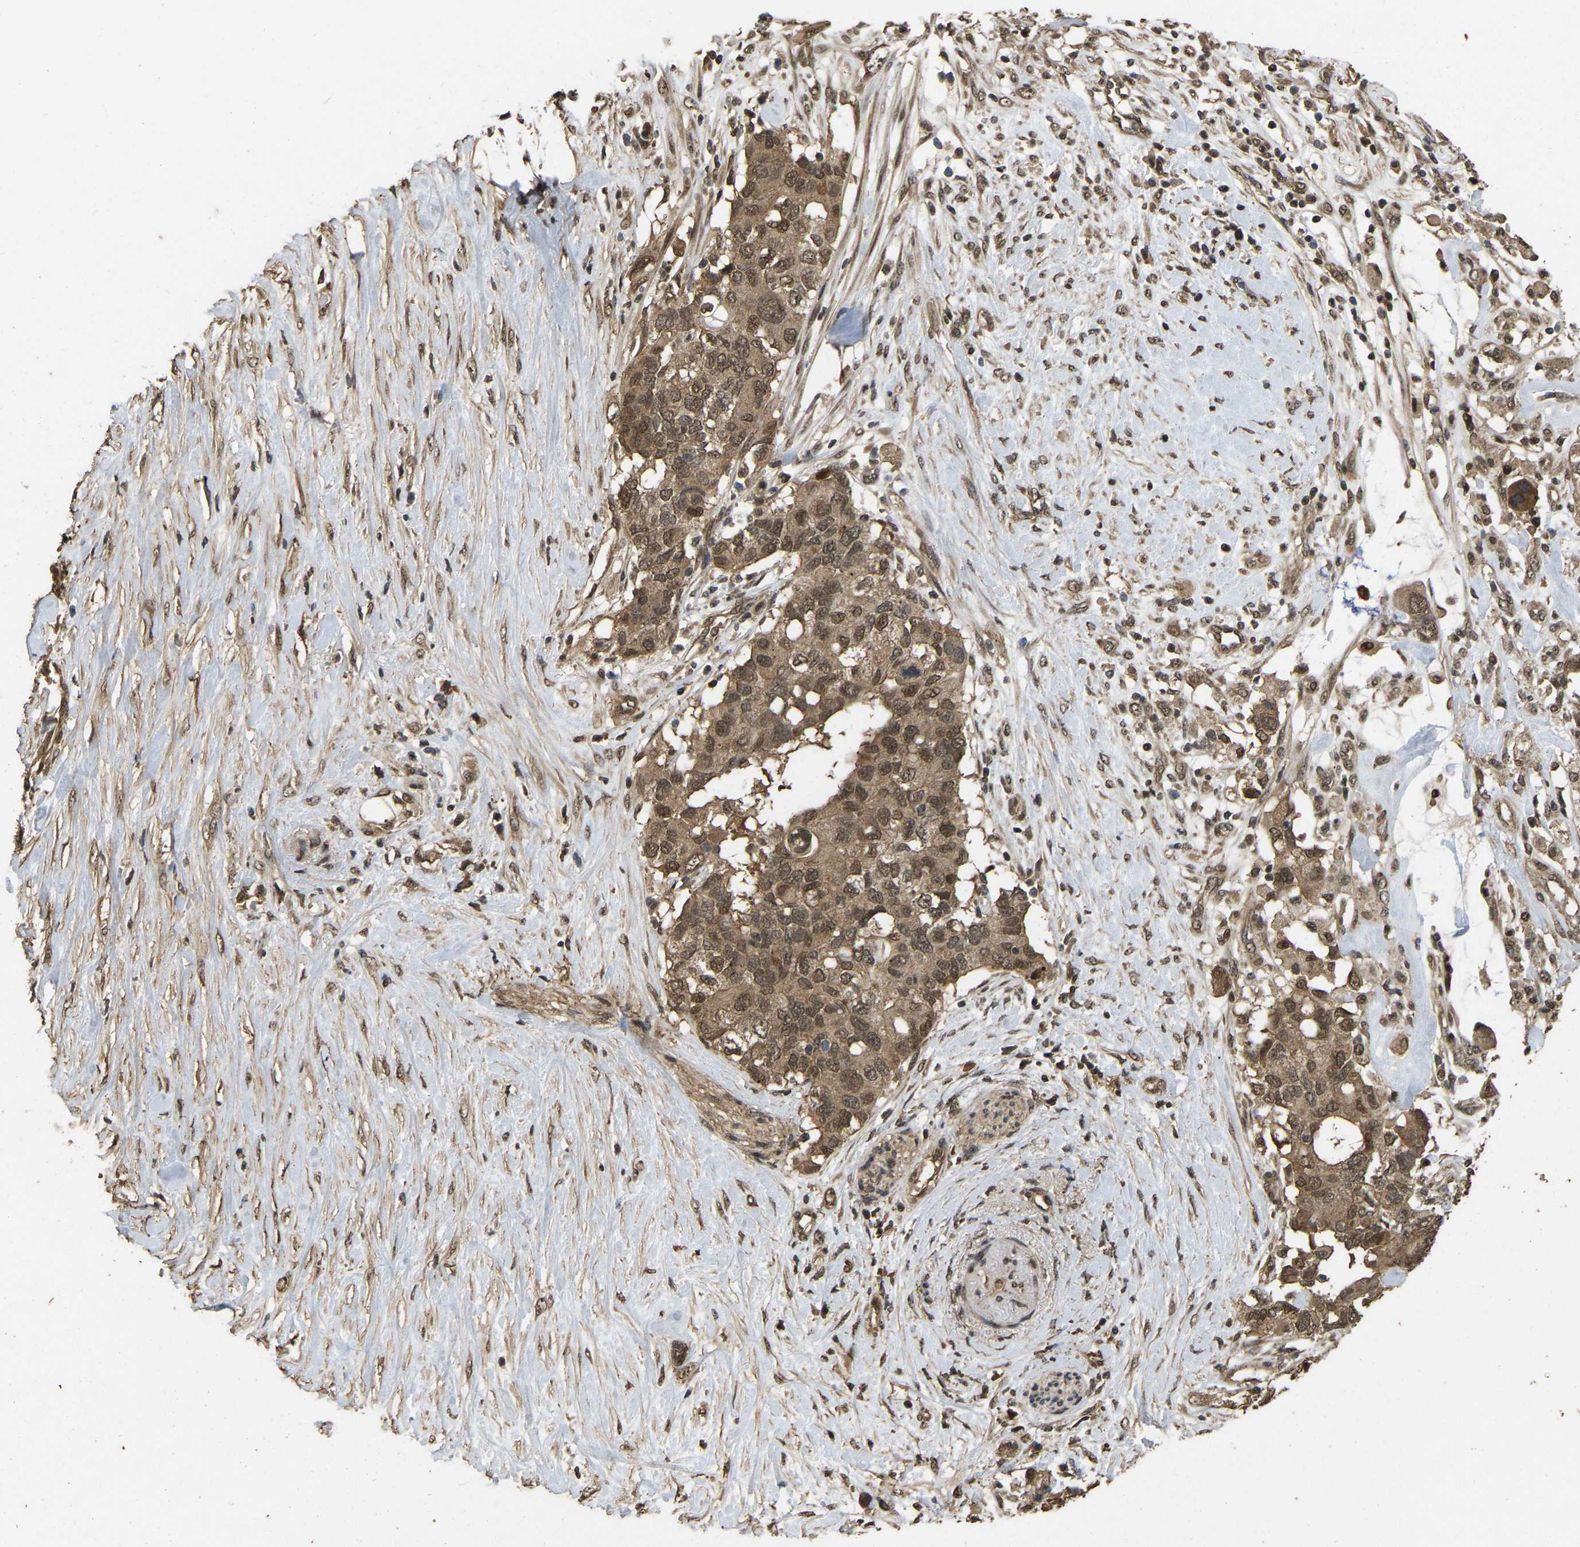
{"staining": {"intensity": "moderate", "quantity": ">75%", "location": "cytoplasmic/membranous,nuclear"}, "tissue": "pancreatic cancer", "cell_type": "Tumor cells", "image_type": "cancer", "snomed": [{"axis": "morphology", "description": "Adenocarcinoma, NOS"}, {"axis": "topography", "description": "Pancreas"}], "caption": "Pancreatic adenocarcinoma stained for a protein (brown) reveals moderate cytoplasmic/membranous and nuclear positive expression in about >75% of tumor cells.", "gene": "ARHGAP23", "patient": {"sex": "female", "age": 56}}